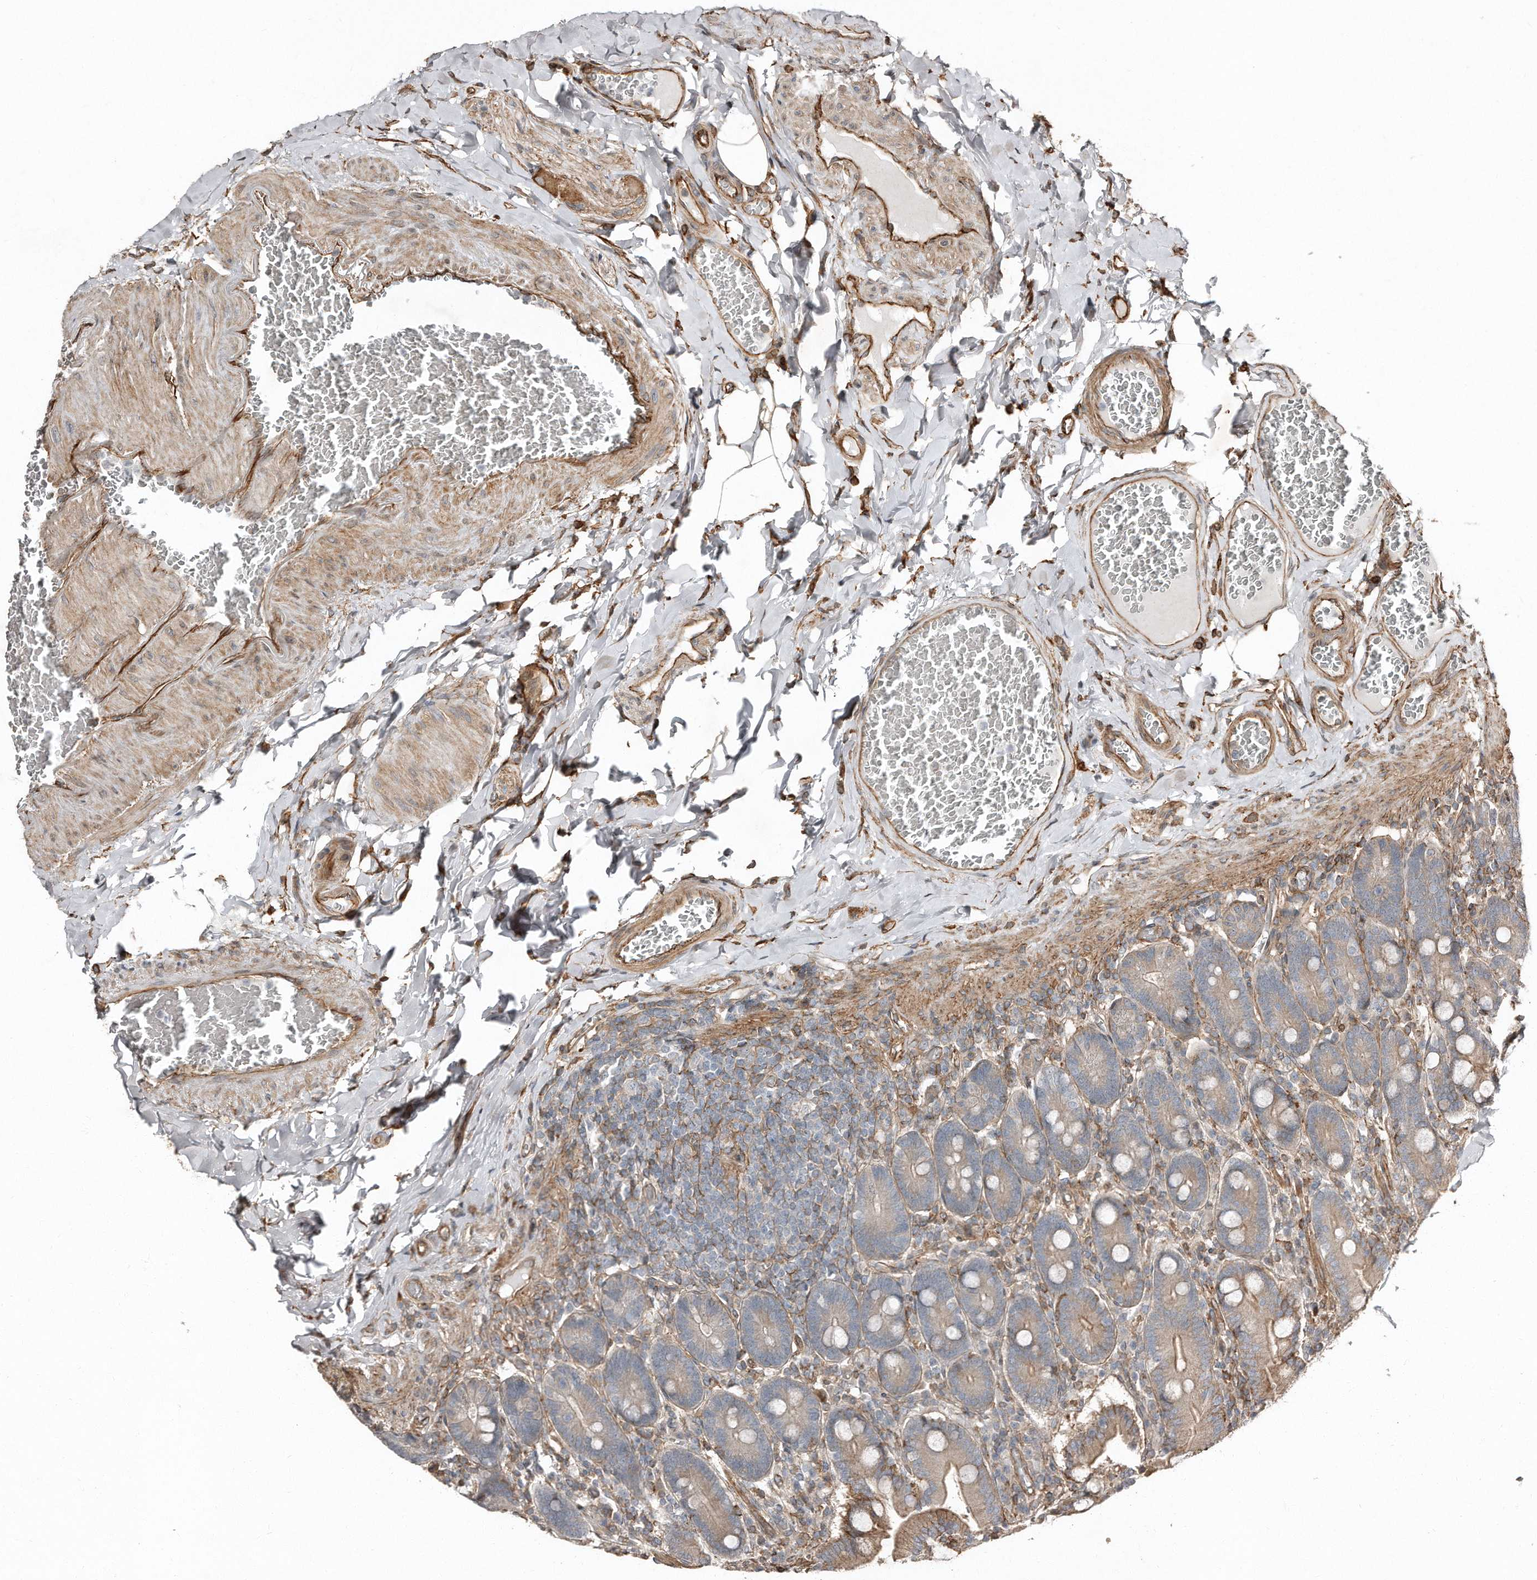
{"staining": {"intensity": "moderate", "quantity": "25%-75%", "location": "cytoplasmic/membranous"}, "tissue": "duodenum", "cell_type": "Glandular cells", "image_type": "normal", "snomed": [{"axis": "morphology", "description": "Normal tissue, NOS"}, {"axis": "topography", "description": "Duodenum"}], "caption": "A brown stain highlights moderate cytoplasmic/membranous positivity of a protein in glandular cells of normal duodenum.", "gene": "SNAP47", "patient": {"sex": "female", "age": 62}}